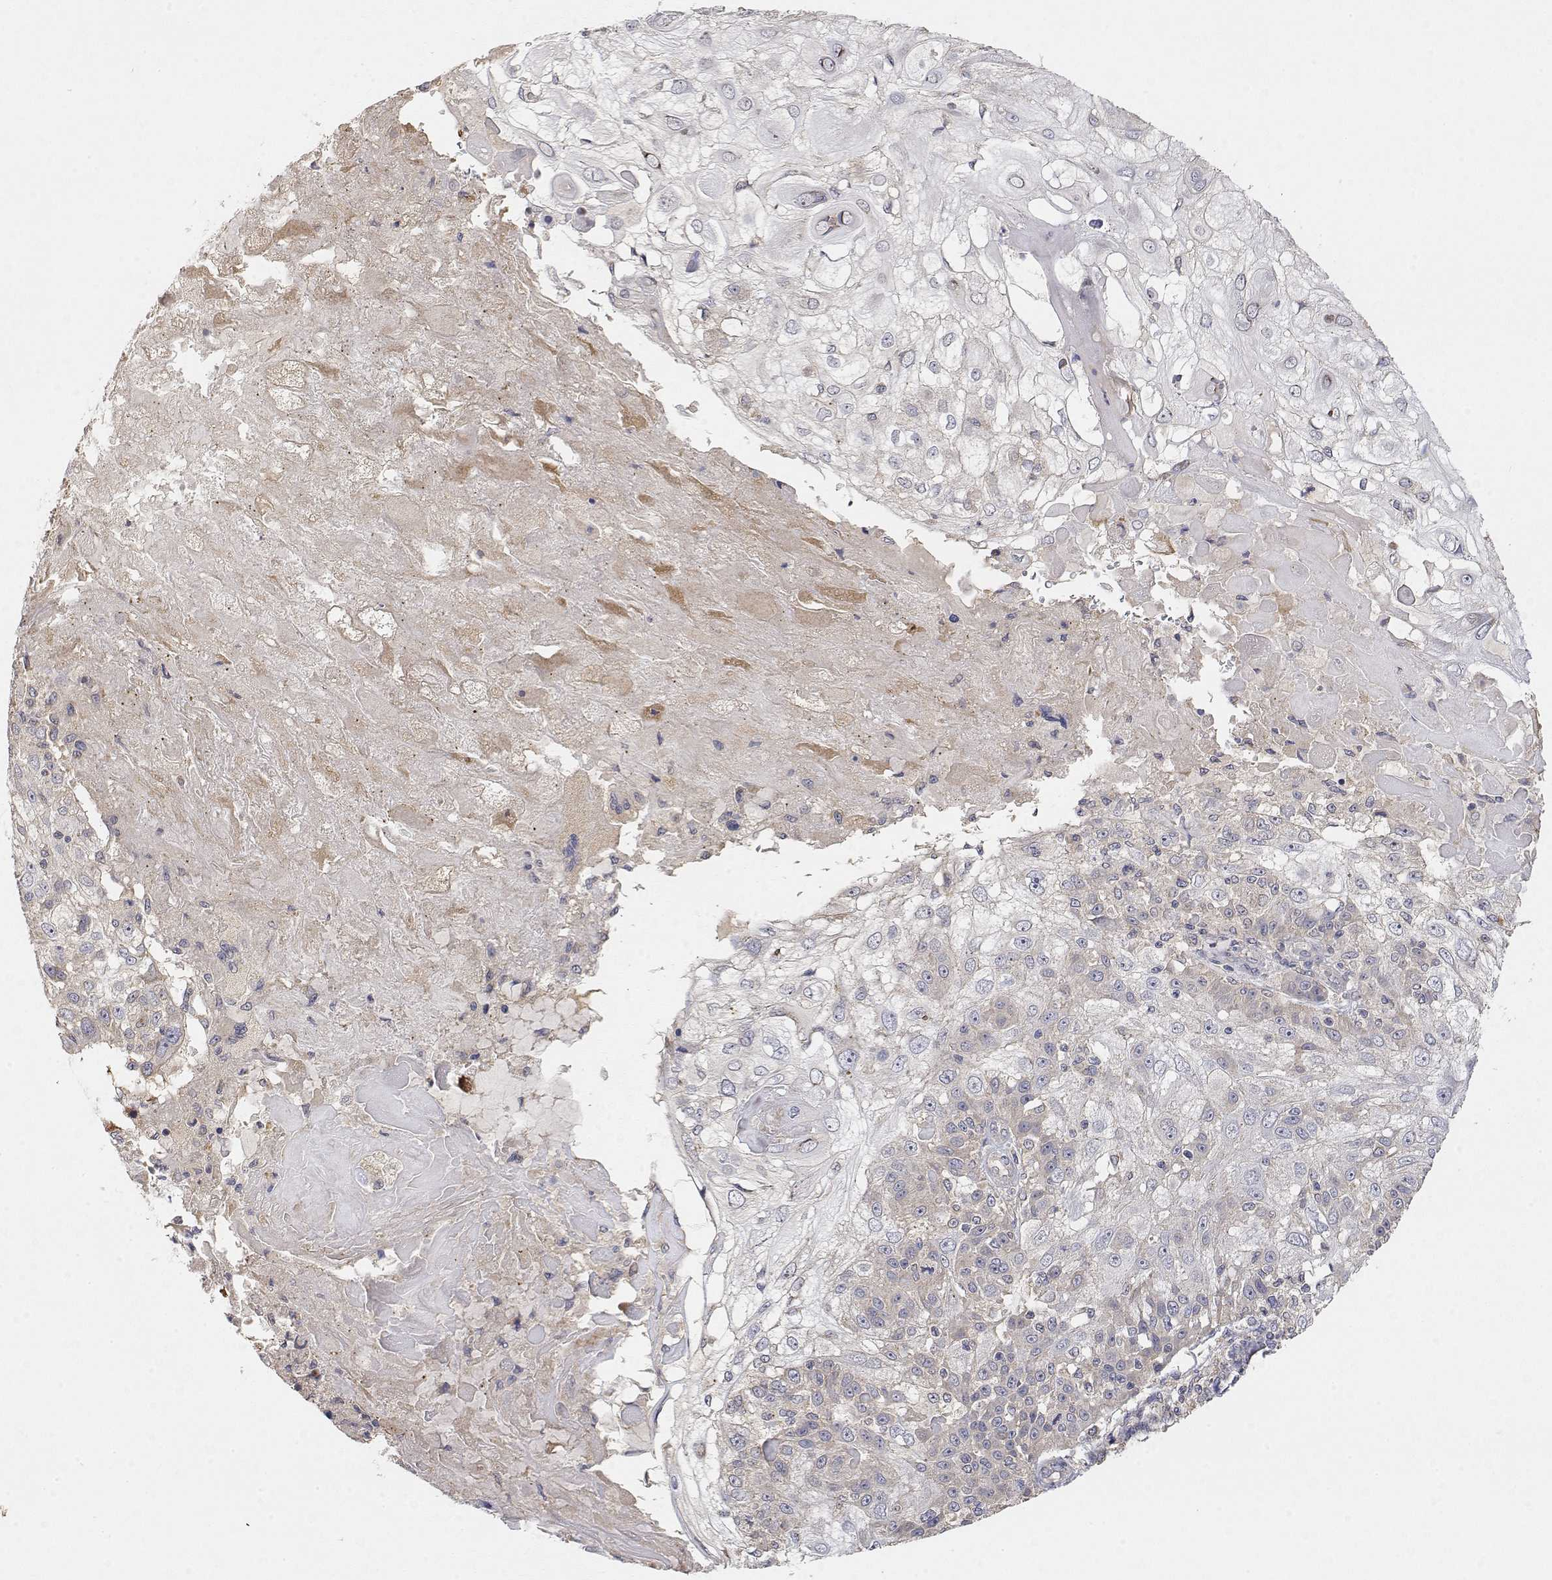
{"staining": {"intensity": "weak", "quantity": "<25%", "location": "cytoplasmic/membranous"}, "tissue": "skin cancer", "cell_type": "Tumor cells", "image_type": "cancer", "snomed": [{"axis": "morphology", "description": "Normal tissue, NOS"}, {"axis": "morphology", "description": "Squamous cell carcinoma, NOS"}, {"axis": "topography", "description": "Skin"}], "caption": "This image is of skin cancer (squamous cell carcinoma) stained with IHC to label a protein in brown with the nuclei are counter-stained blue. There is no positivity in tumor cells.", "gene": "LONRF3", "patient": {"sex": "female", "age": 83}}